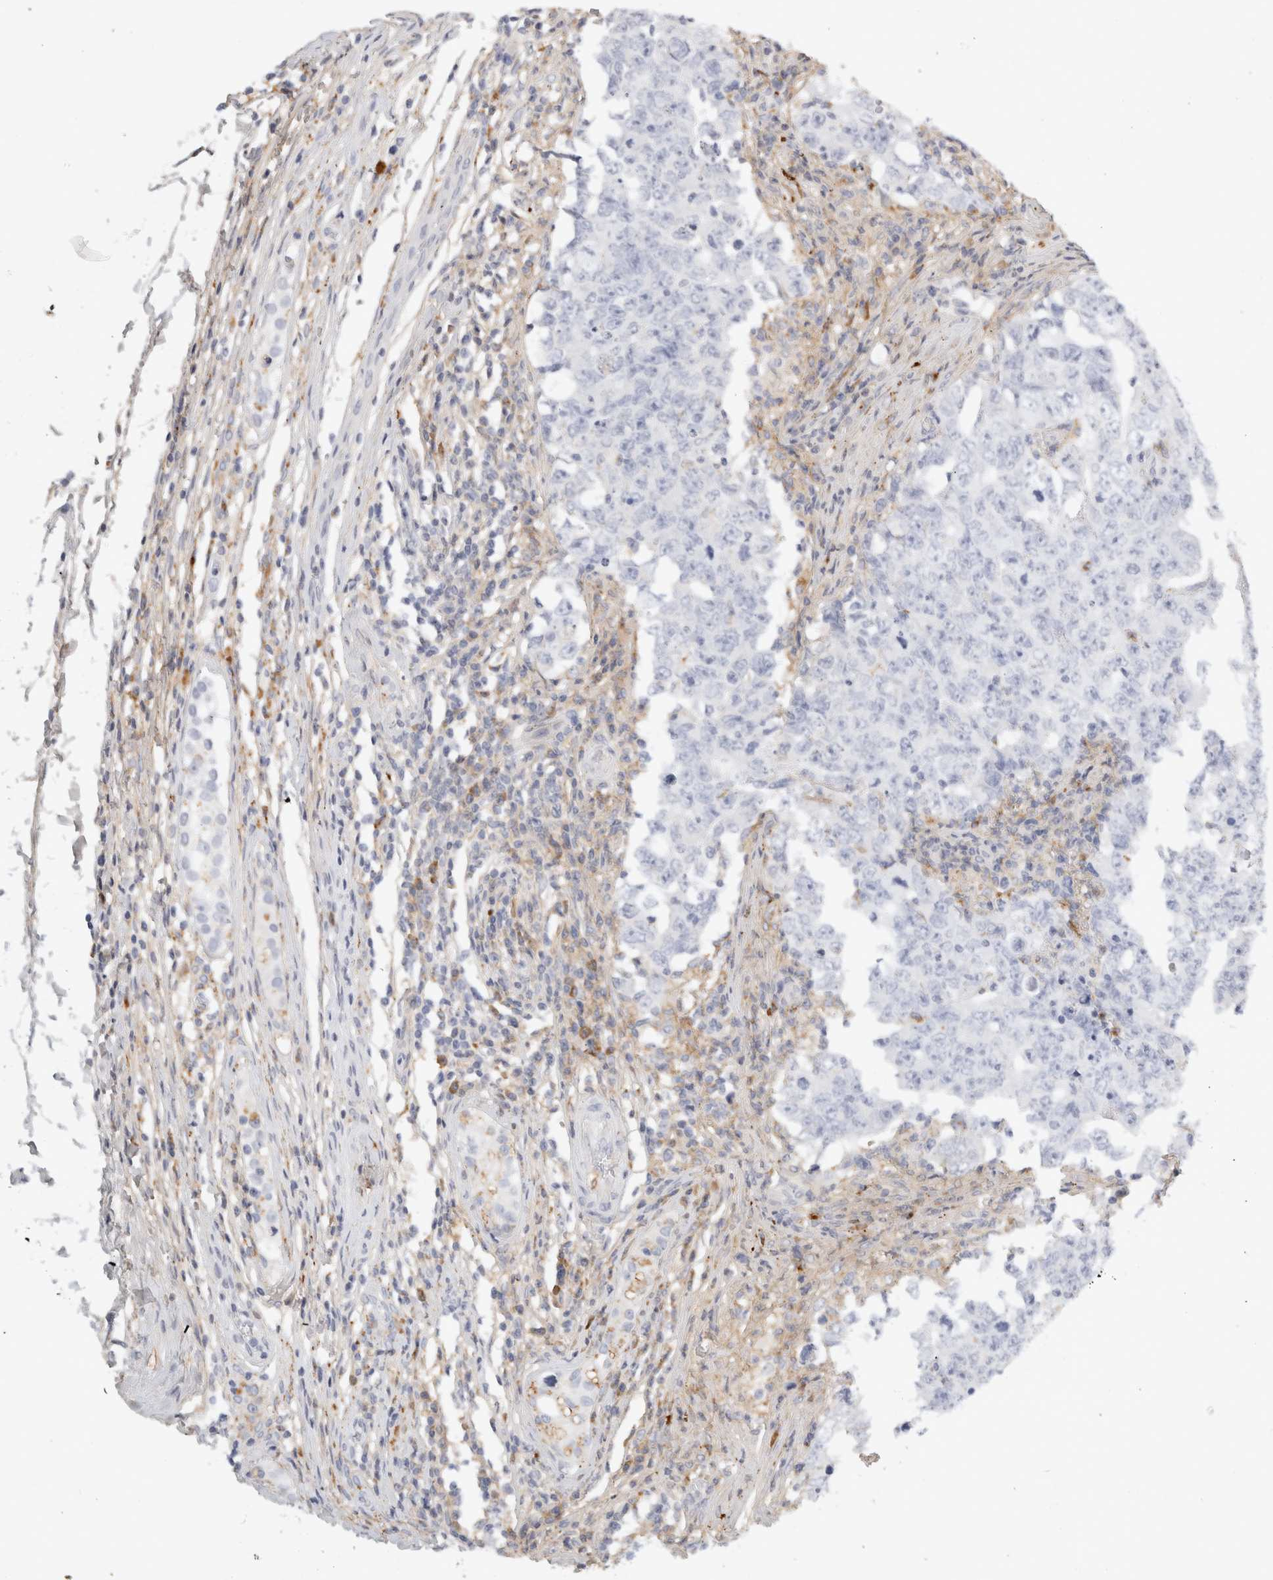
{"staining": {"intensity": "negative", "quantity": "none", "location": "none"}, "tissue": "testis cancer", "cell_type": "Tumor cells", "image_type": "cancer", "snomed": [{"axis": "morphology", "description": "Carcinoma, Embryonal, NOS"}, {"axis": "topography", "description": "Testis"}], "caption": "Protein analysis of embryonal carcinoma (testis) displays no significant positivity in tumor cells.", "gene": "FGL2", "patient": {"sex": "male", "age": 26}}